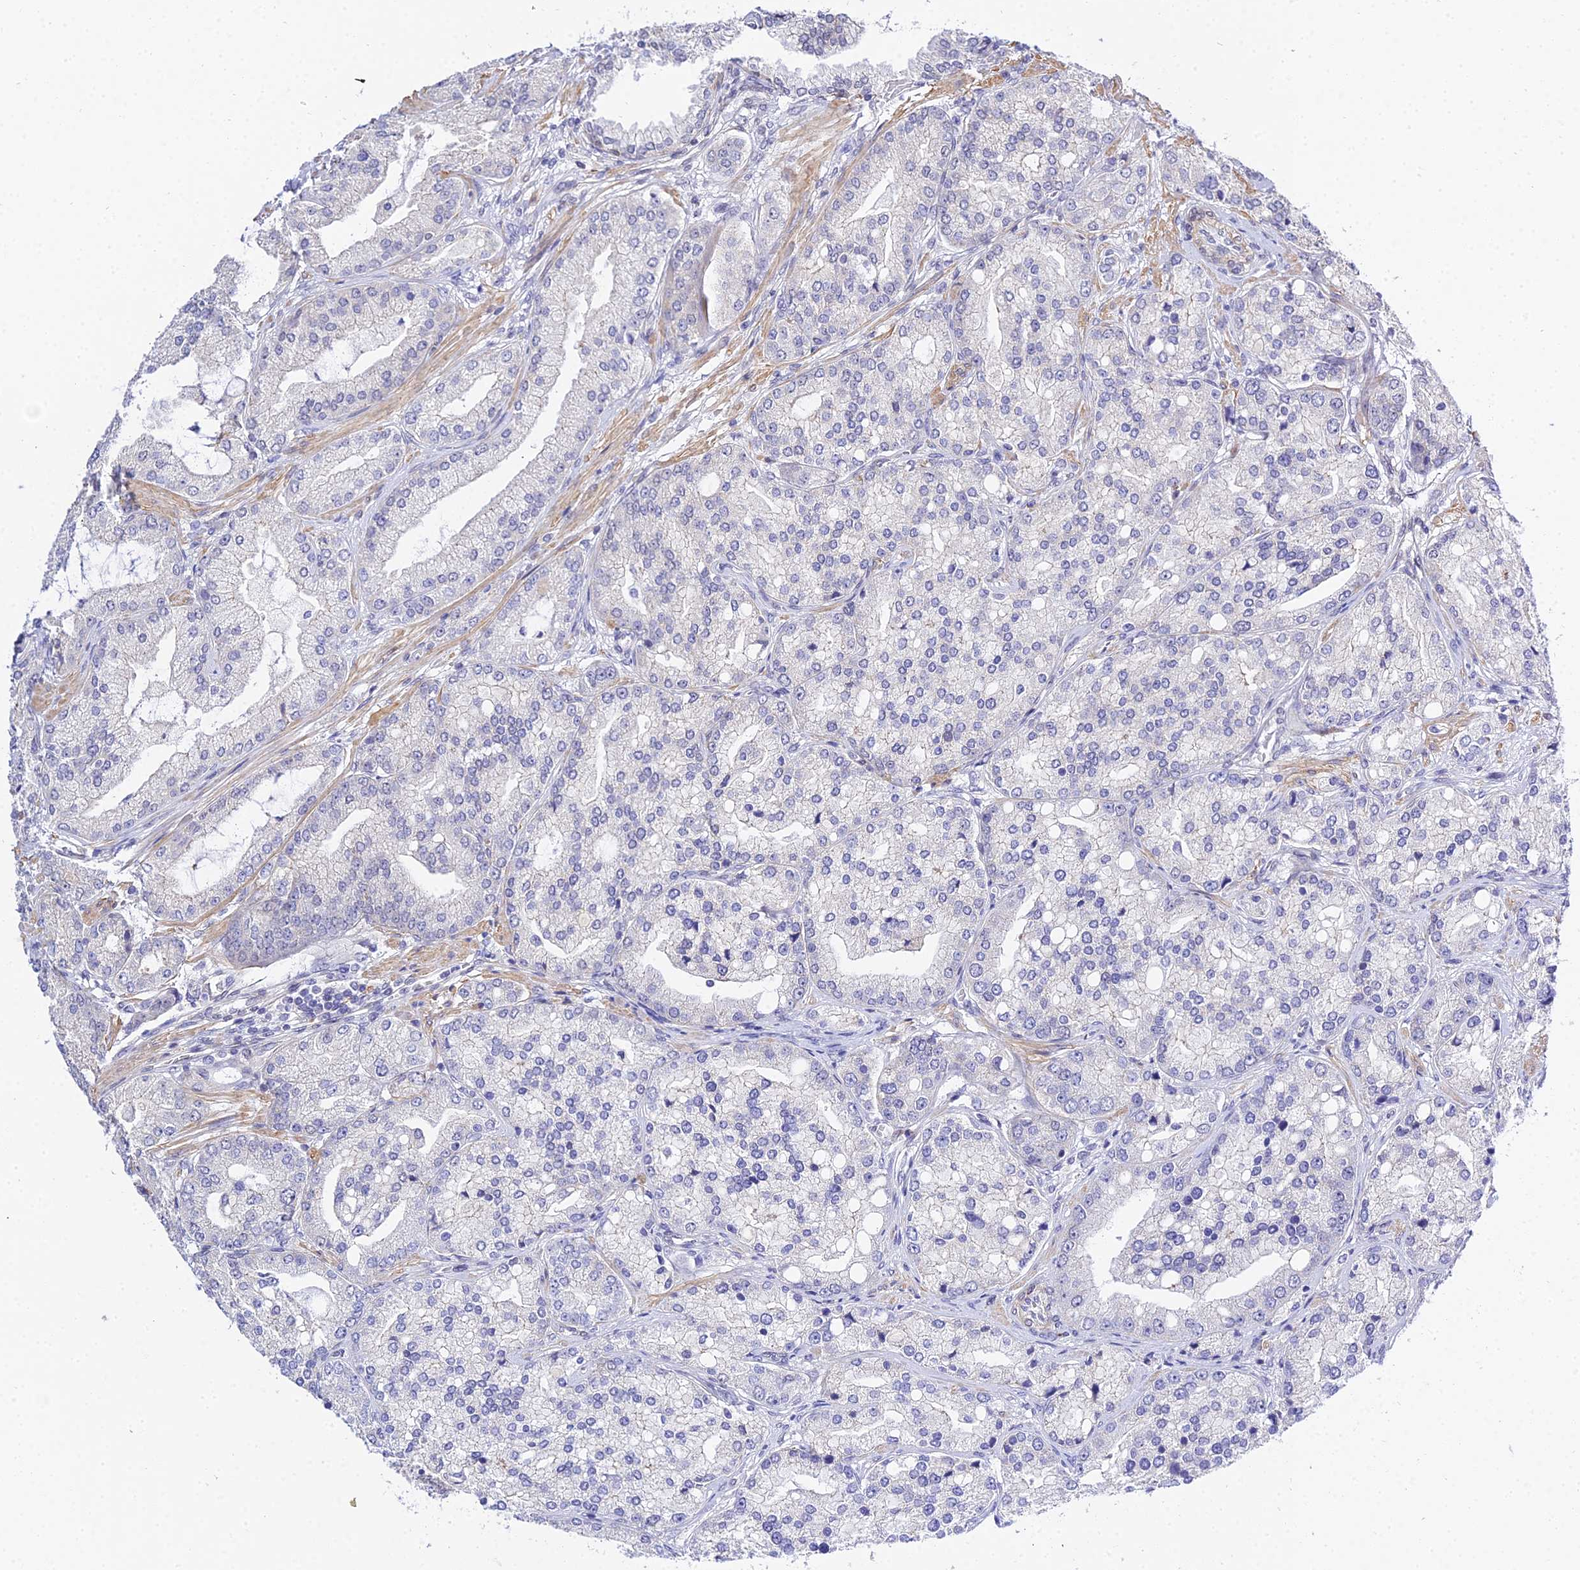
{"staining": {"intensity": "negative", "quantity": "none", "location": "none"}, "tissue": "prostate cancer", "cell_type": "Tumor cells", "image_type": "cancer", "snomed": [{"axis": "morphology", "description": "Adenocarcinoma, High grade"}, {"axis": "topography", "description": "Prostate"}], "caption": "Tumor cells show no significant protein positivity in prostate cancer. The staining was performed using DAB (3,3'-diaminobenzidine) to visualize the protein expression in brown, while the nuclei were stained in blue with hematoxylin (Magnification: 20x).", "gene": "ZNF628", "patient": {"sex": "male", "age": 71}}